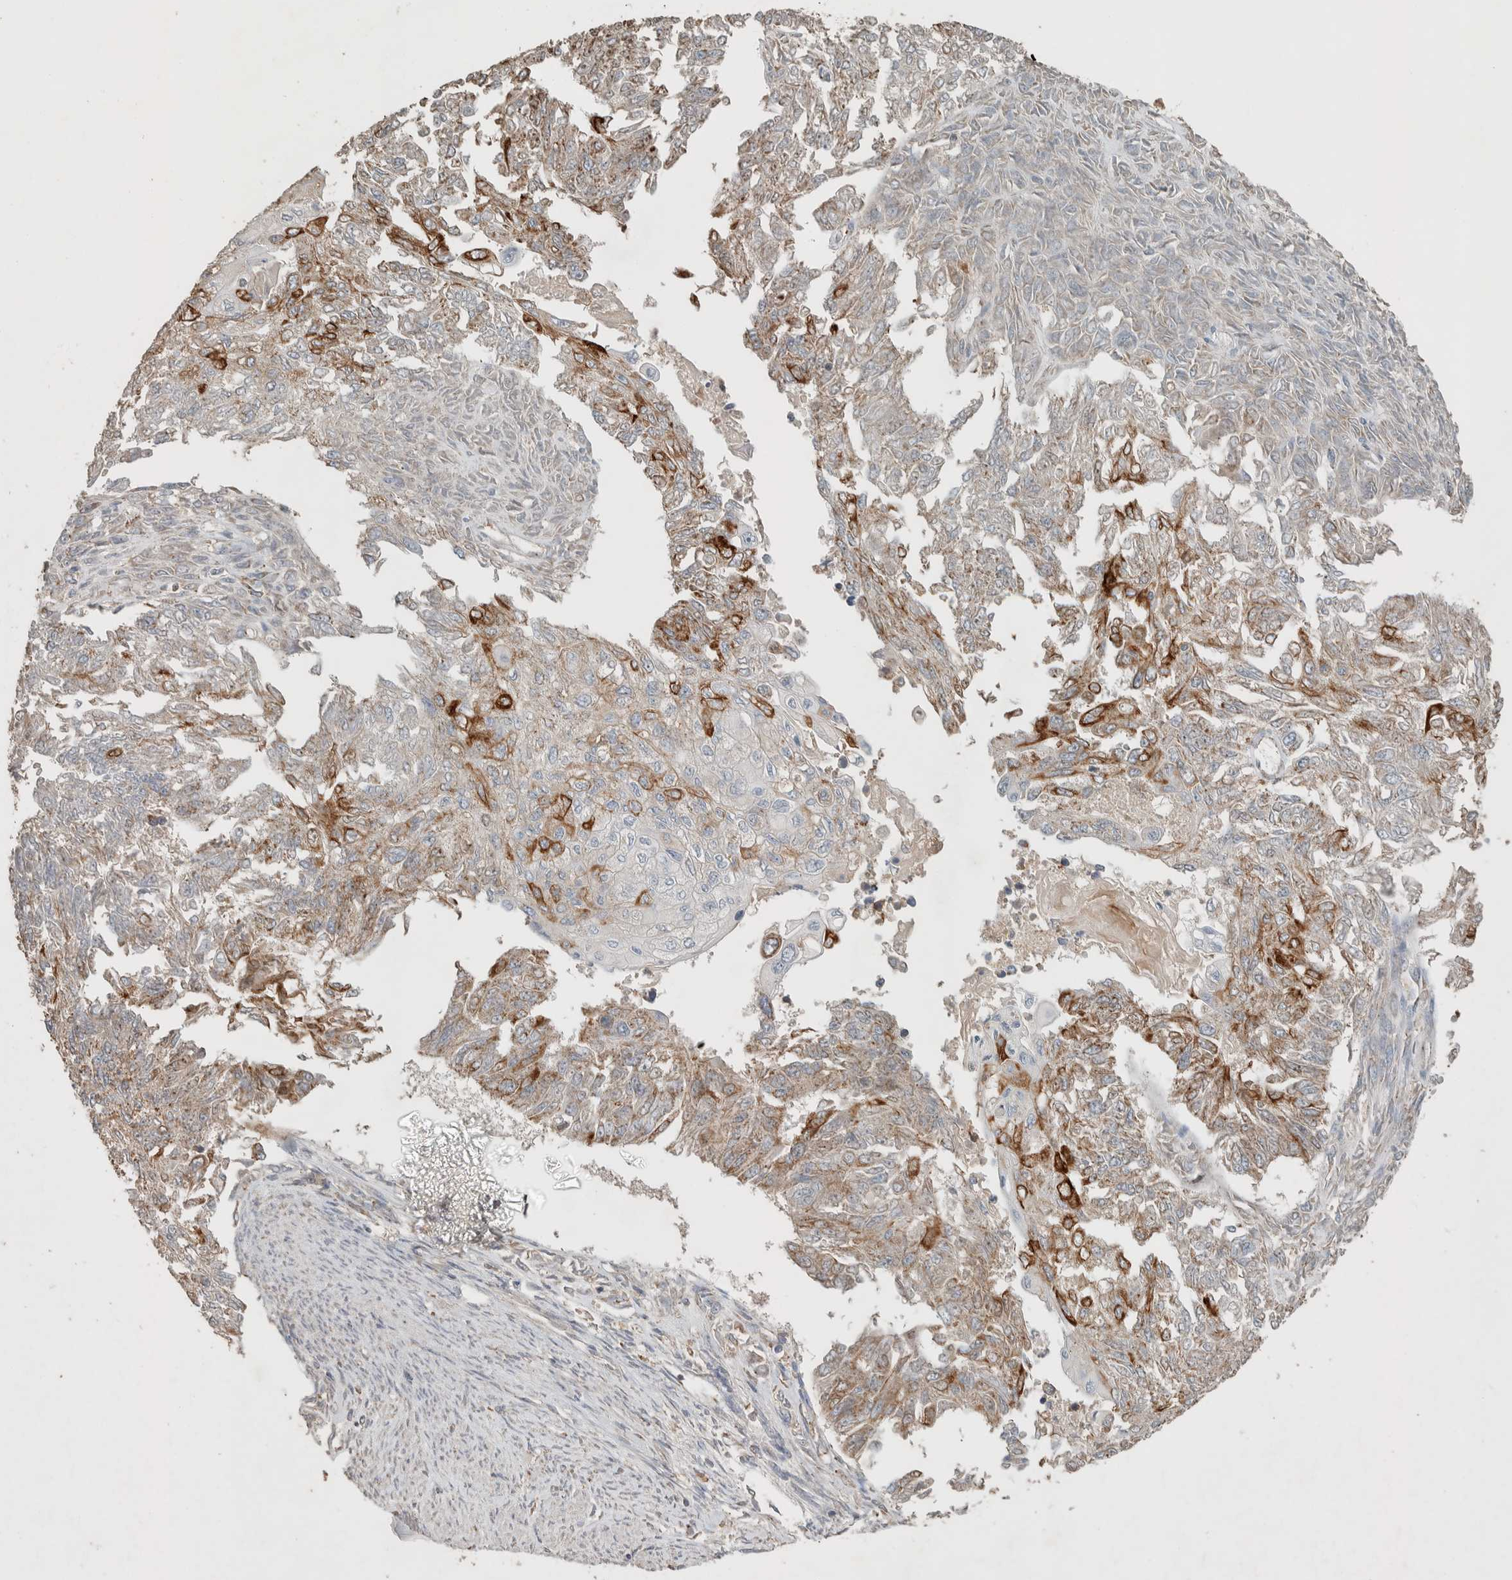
{"staining": {"intensity": "strong", "quantity": "<25%", "location": "cytoplasmic/membranous"}, "tissue": "endometrial cancer", "cell_type": "Tumor cells", "image_type": "cancer", "snomed": [{"axis": "morphology", "description": "Adenocarcinoma, NOS"}, {"axis": "topography", "description": "Endometrium"}], "caption": "There is medium levels of strong cytoplasmic/membranous staining in tumor cells of endometrial cancer (adenocarcinoma), as demonstrated by immunohistochemical staining (brown color).", "gene": "DEPTOR", "patient": {"sex": "female", "age": 32}}